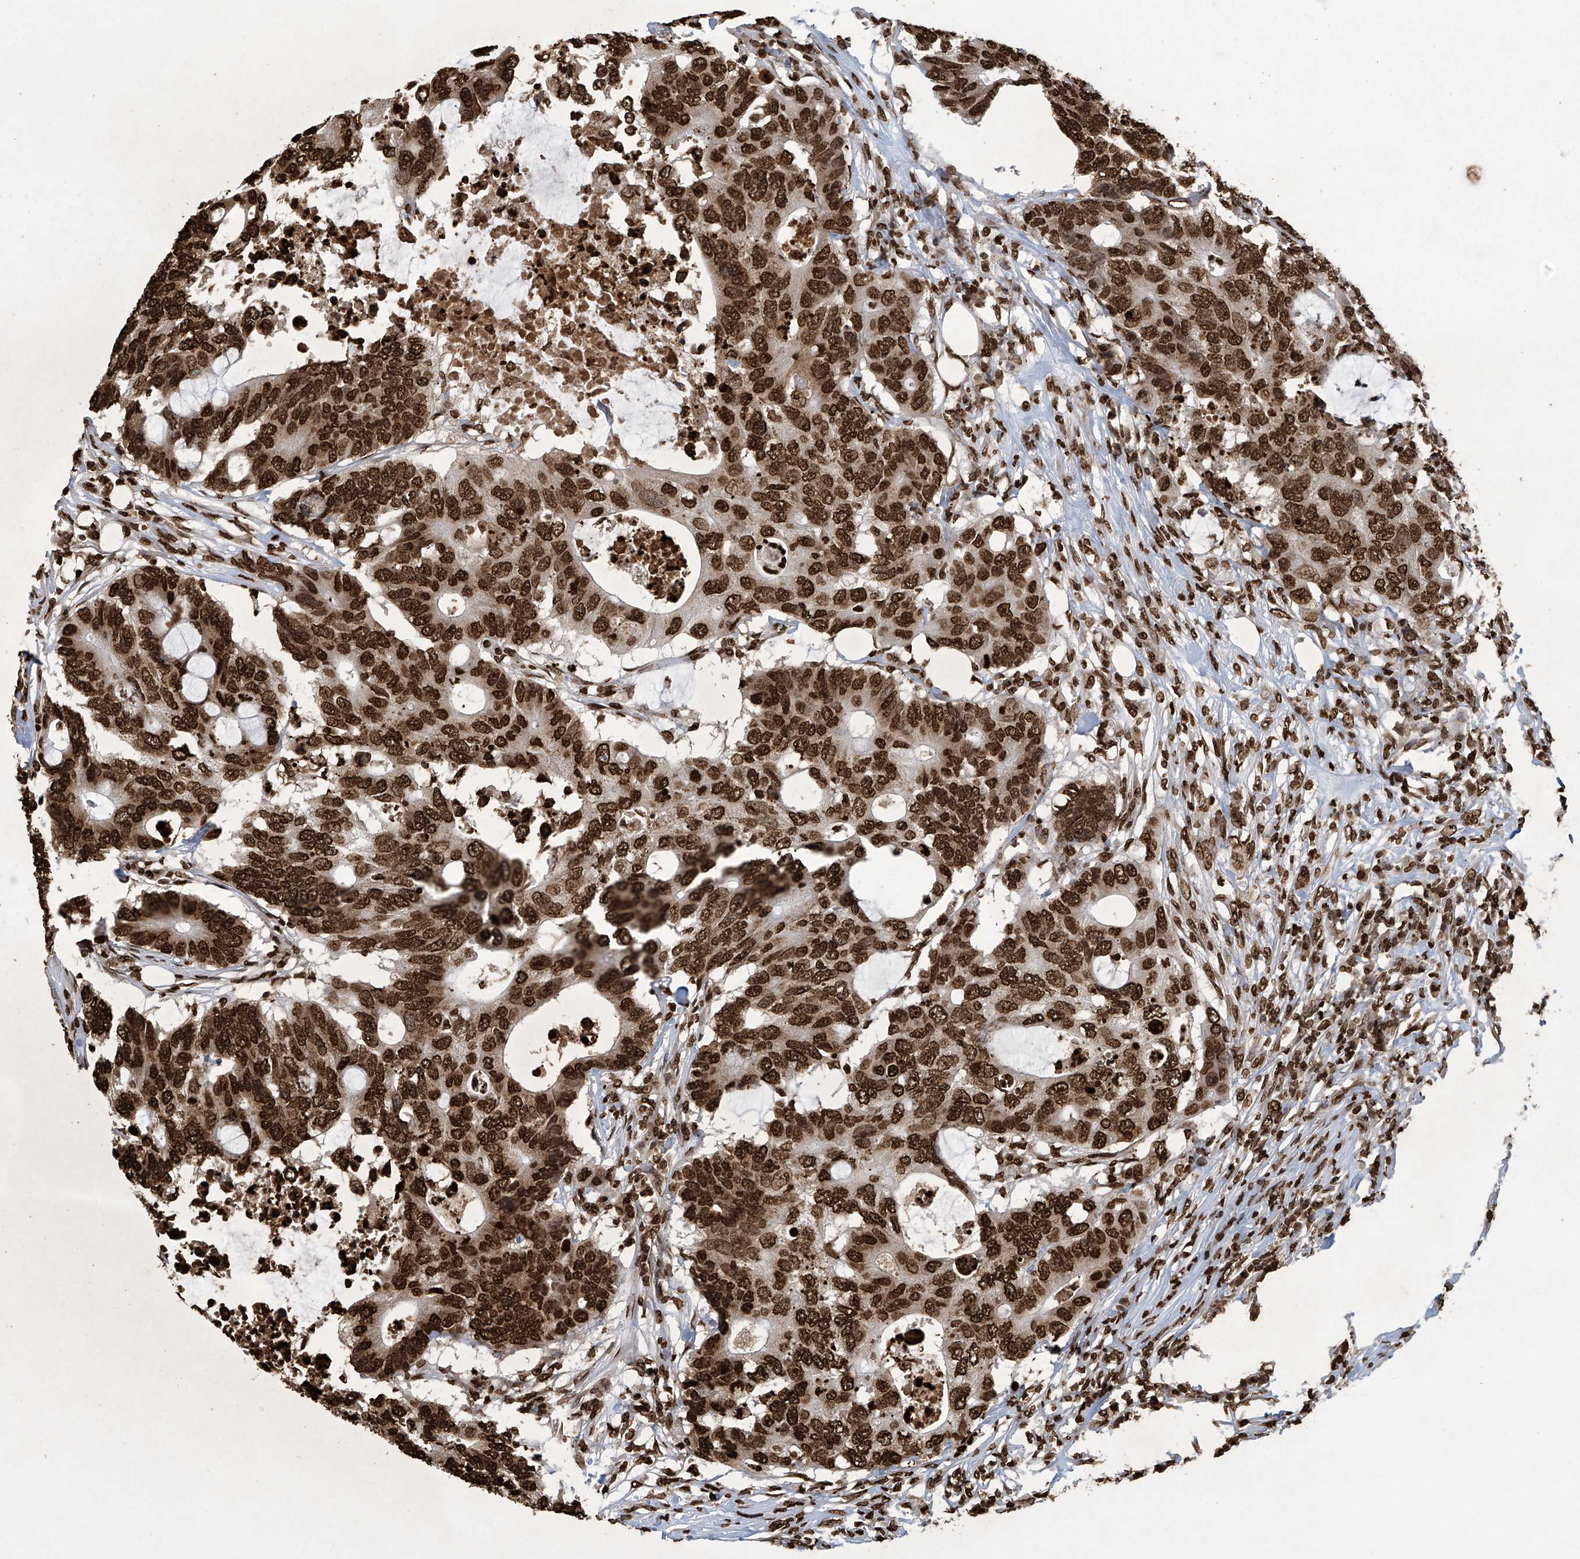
{"staining": {"intensity": "strong", "quantity": ">75%", "location": "nuclear"}, "tissue": "colorectal cancer", "cell_type": "Tumor cells", "image_type": "cancer", "snomed": [{"axis": "morphology", "description": "Adenocarcinoma, NOS"}, {"axis": "topography", "description": "Colon"}], "caption": "Adenocarcinoma (colorectal) stained with DAB (3,3'-diaminobenzidine) immunohistochemistry (IHC) shows high levels of strong nuclear expression in about >75% of tumor cells. (IHC, brightfield microscopy, high magnification).", "gene": "H3-3A", "patient": {"sex": "male", "age": 71}}